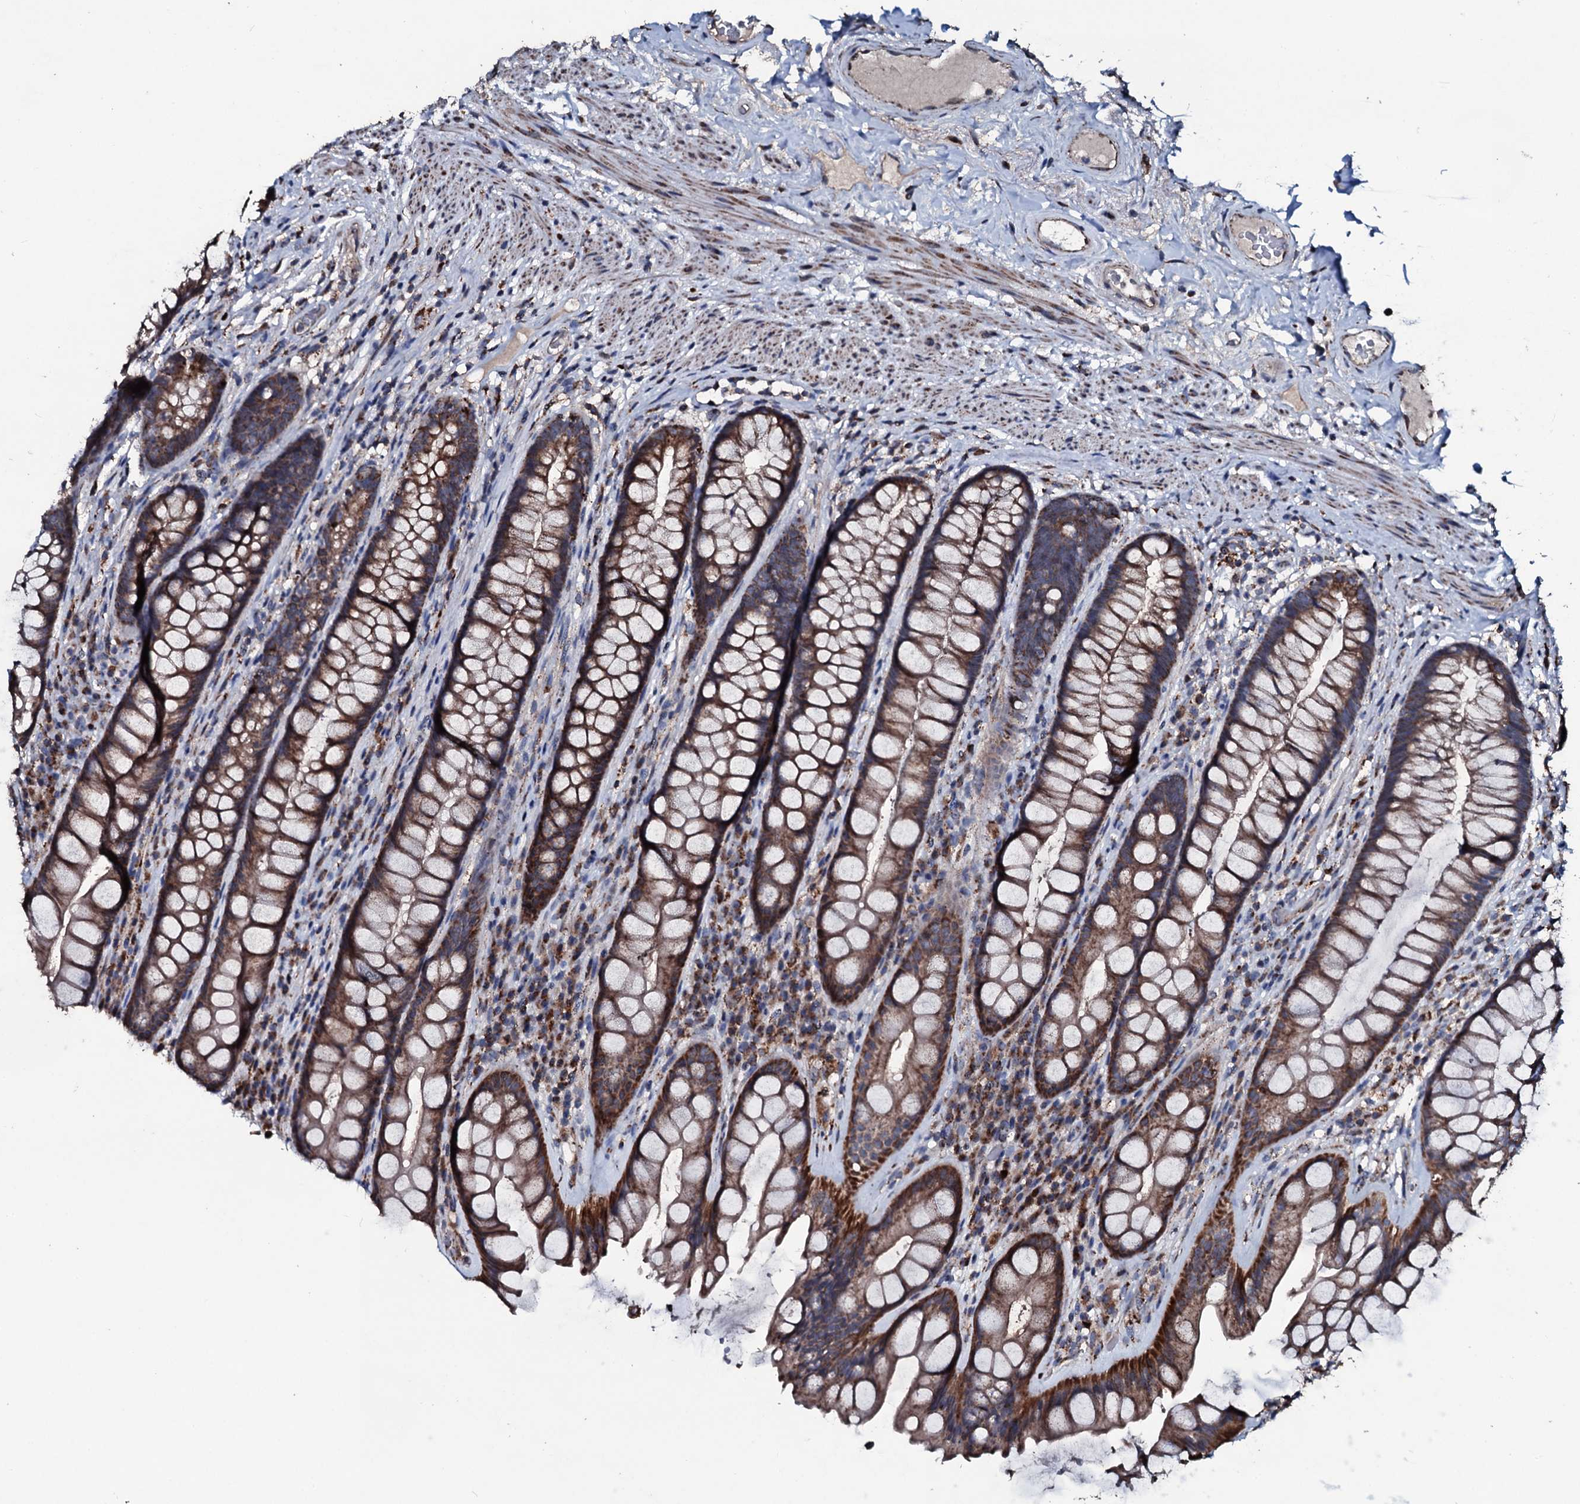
{"staining": {"intensity": "strong", "quantity": ">75%", "location": "cytoplasmic/membranous"}, "tissue": "rectum", "cell_type": "Glandular cells", "image_type": "normal", "snomed": [{"axis": "morphology", "description": "Normal tissue, NOS"}, {"axis": "topography", "description": "Rectum"}], "caption": "Protein positivity by immunohistochemistry (IHC) exhibits strong cytoplasmic/membranous expression in about >75% of glandular cells in benign rectum. (DAB (3,3'-diaminobenzidine) IHC, brown staining for protein, blue staining for nuclei).", "gene": "DYNC2I2", "patient": {"sex": "male", "age": 74}}